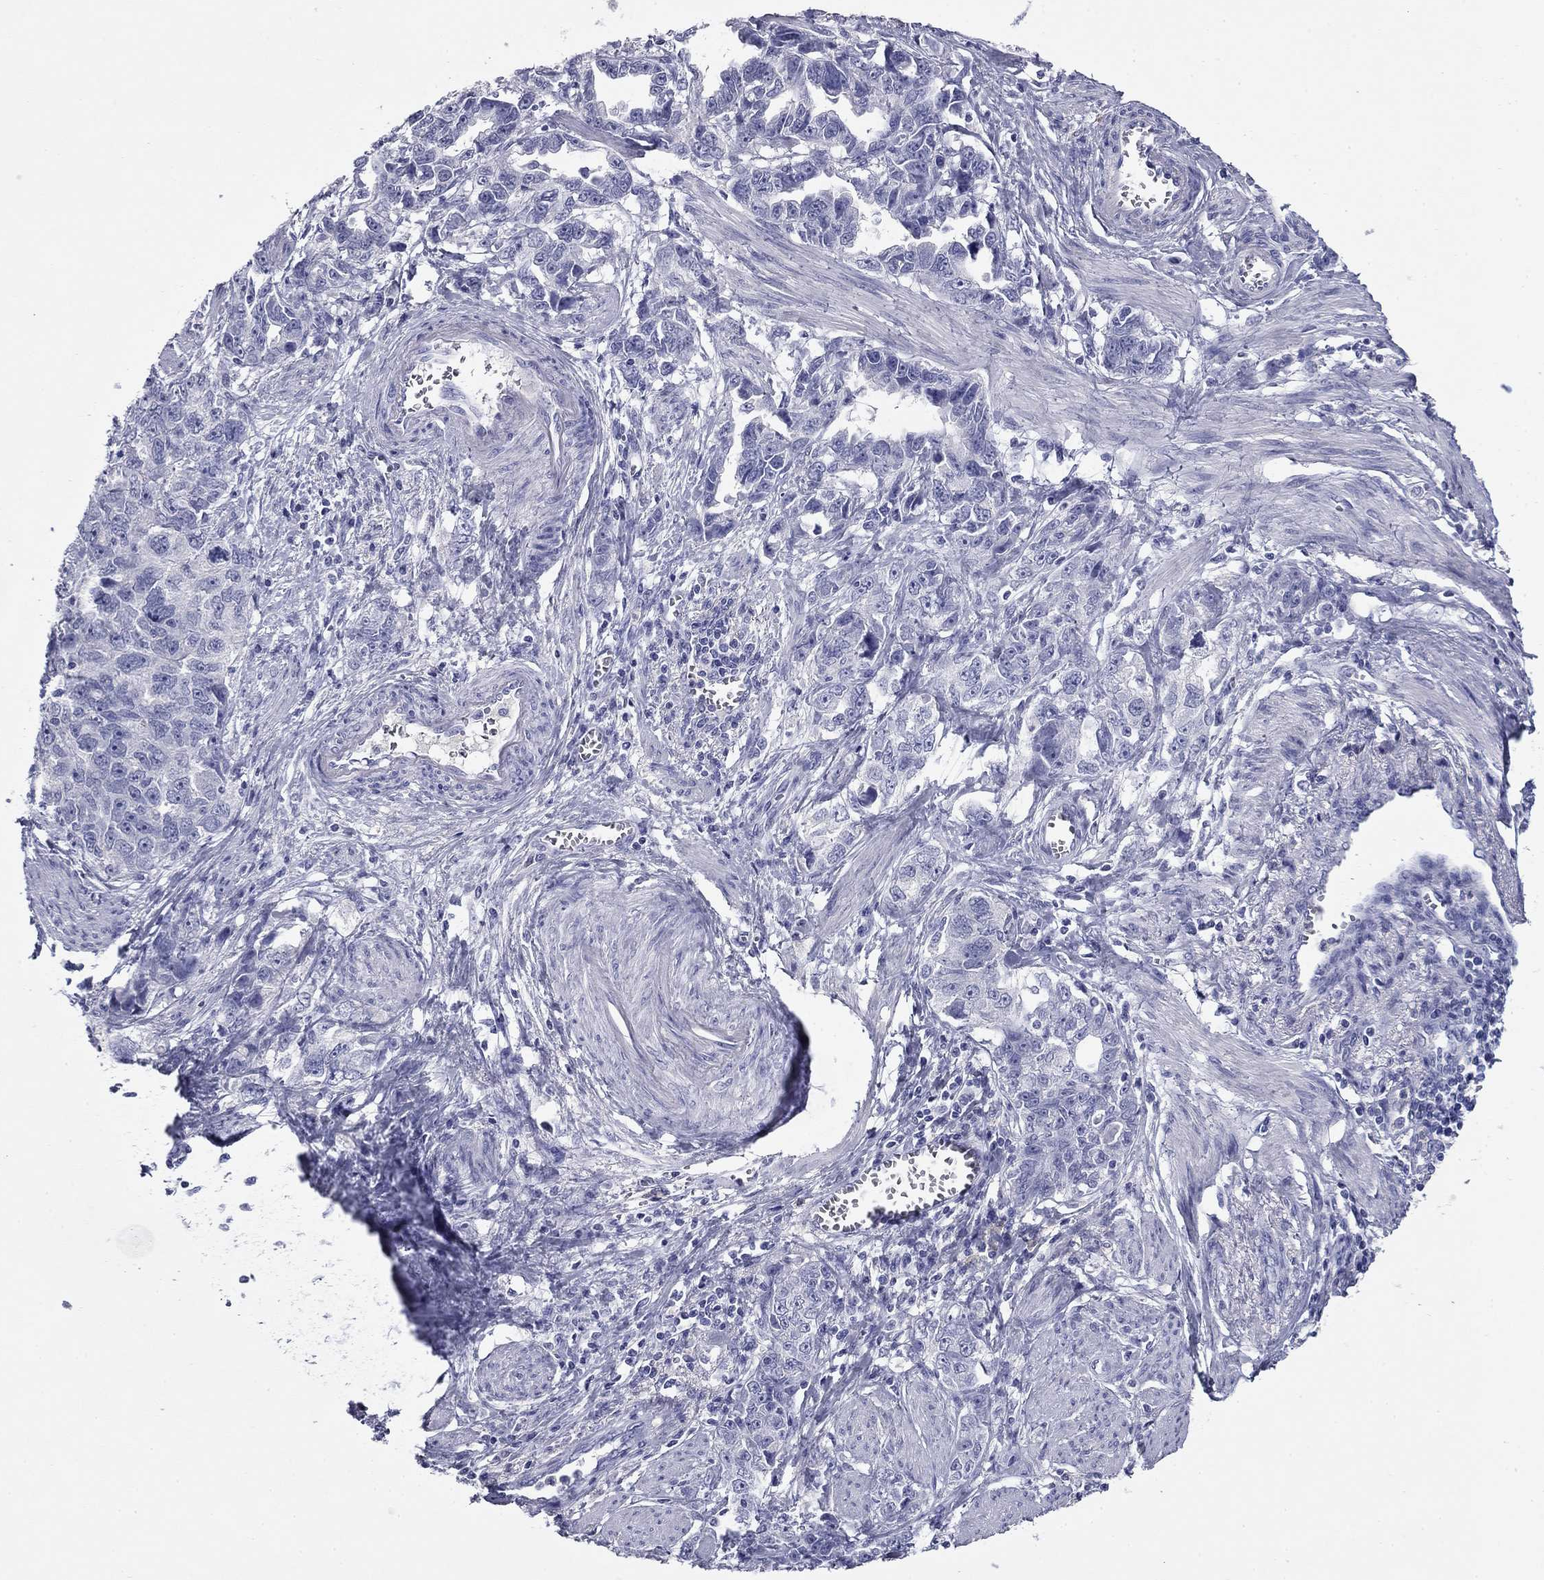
{"staining": {"intensity": "negative", "quantity": "none", "location": "none"}, "tissue": "ovarian cancer", "cell_type": "Tumor cells", "image_type": "cancer", "snomed": [{"axis": "morphology", "description": "Cystadenocarcinoma, serous, NOS"}, {"axis": "topography", "description": "Ovary"}], "caption": "Immunohistochemical staining of serous cystadenocarcinoma (ovarian) reveals no significant expression in tumor cells. Nuclei are stained in blue.", "gene": "CFAP119", "patient": {"sex": "female", "age": 51}}